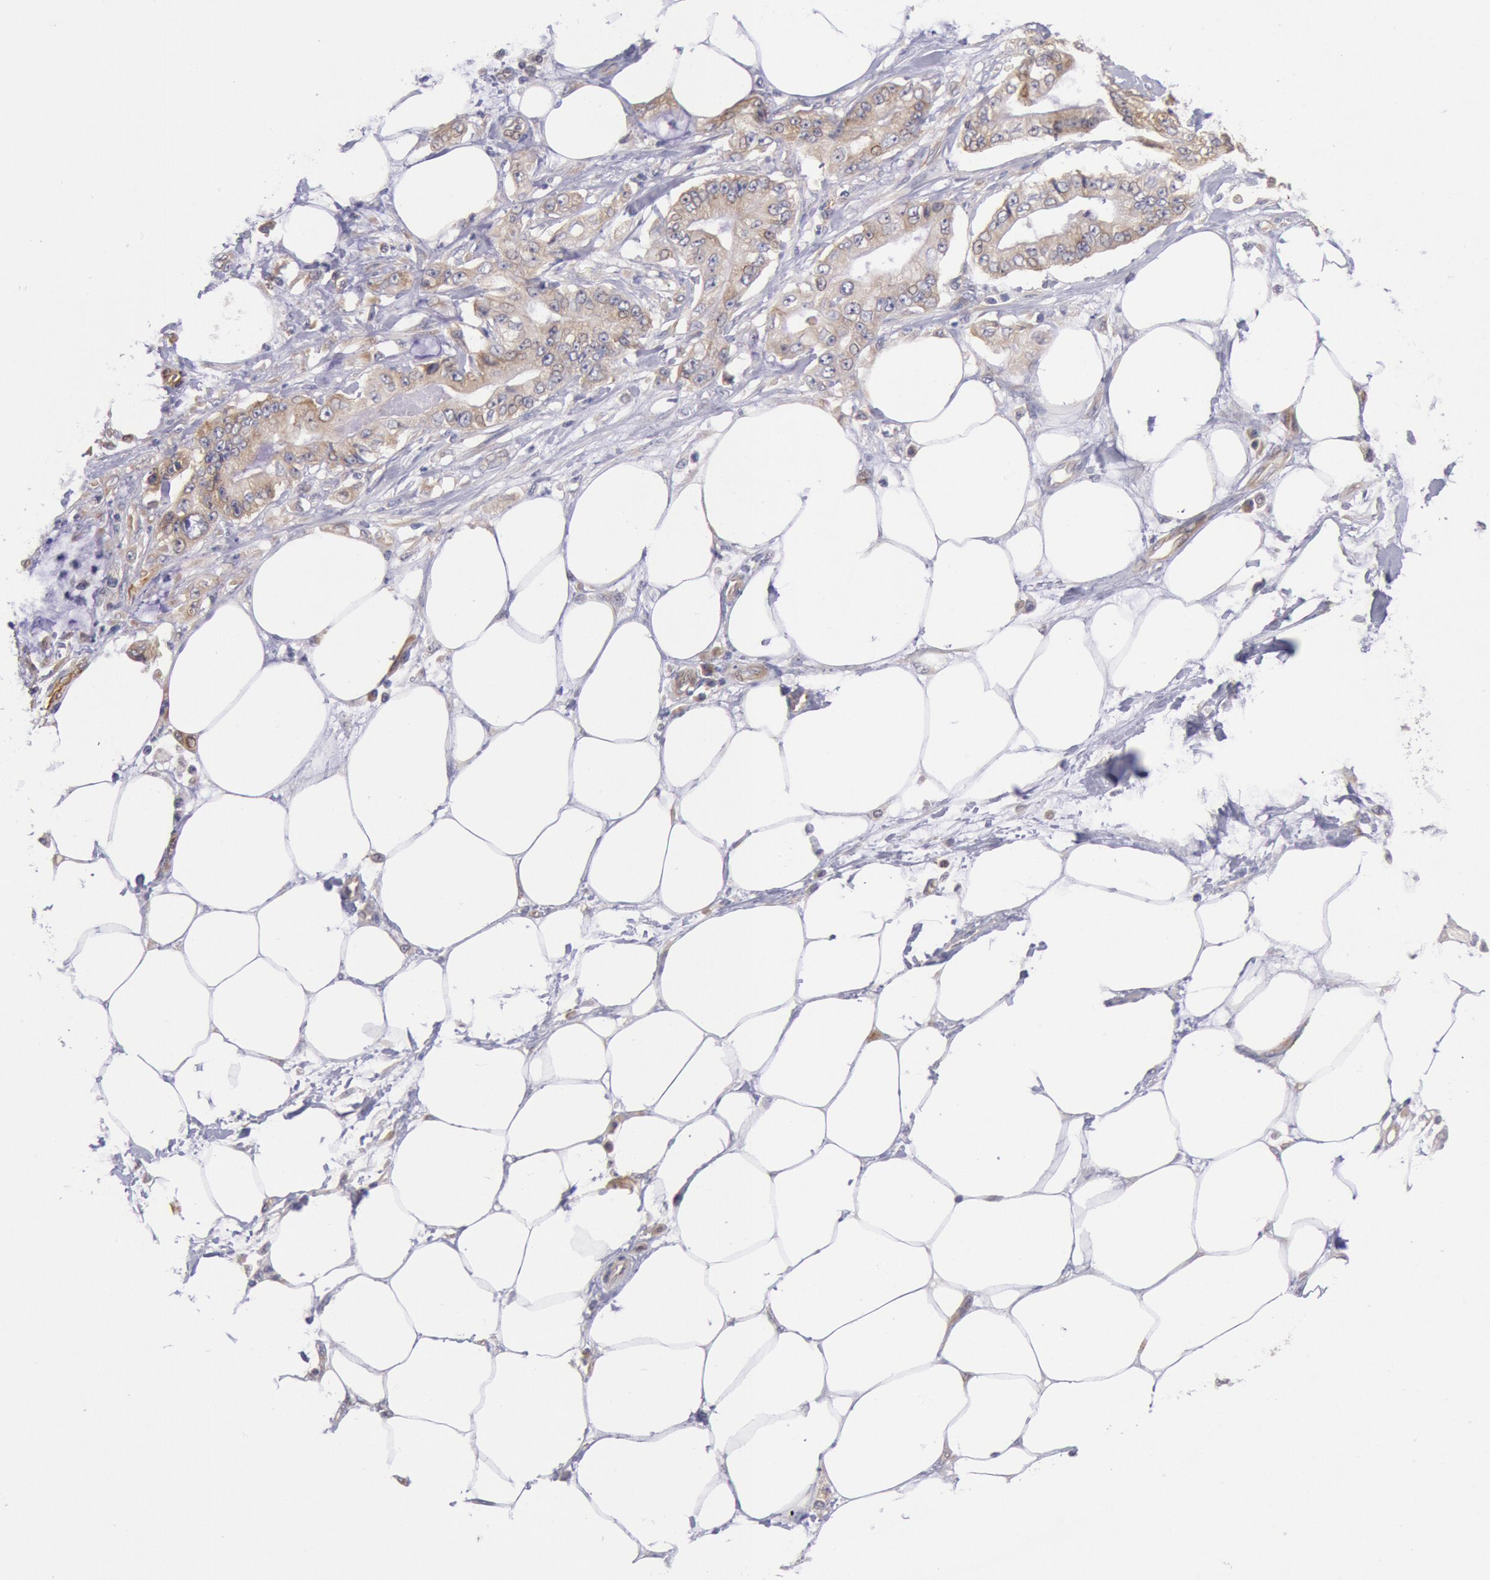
{"staining": {"intensity": "moderate", "quantity": "25%-75%", "location": "cytoplasmic/membranous"}, "tissue": "pancreatic cancer", "cell_type": "Tumor cells", "image_type": "cancer", "snomed": [{"axis": "morphology", "description": "Adenocarcinoma, NOS"}, {"axis": "topography", "description": "Pancreas"}, {"axis": "topography", "description": "Stomach, upper"}], "caption": "Tumor cells demonstrate medium levels of moderate cytoplasmic/membranous positivity in about 25%-75% of cells in pancreatic cancer (adenocarcinoma).", "gene": "DRG1", "patient": {"sex": "male", "age": 77}}